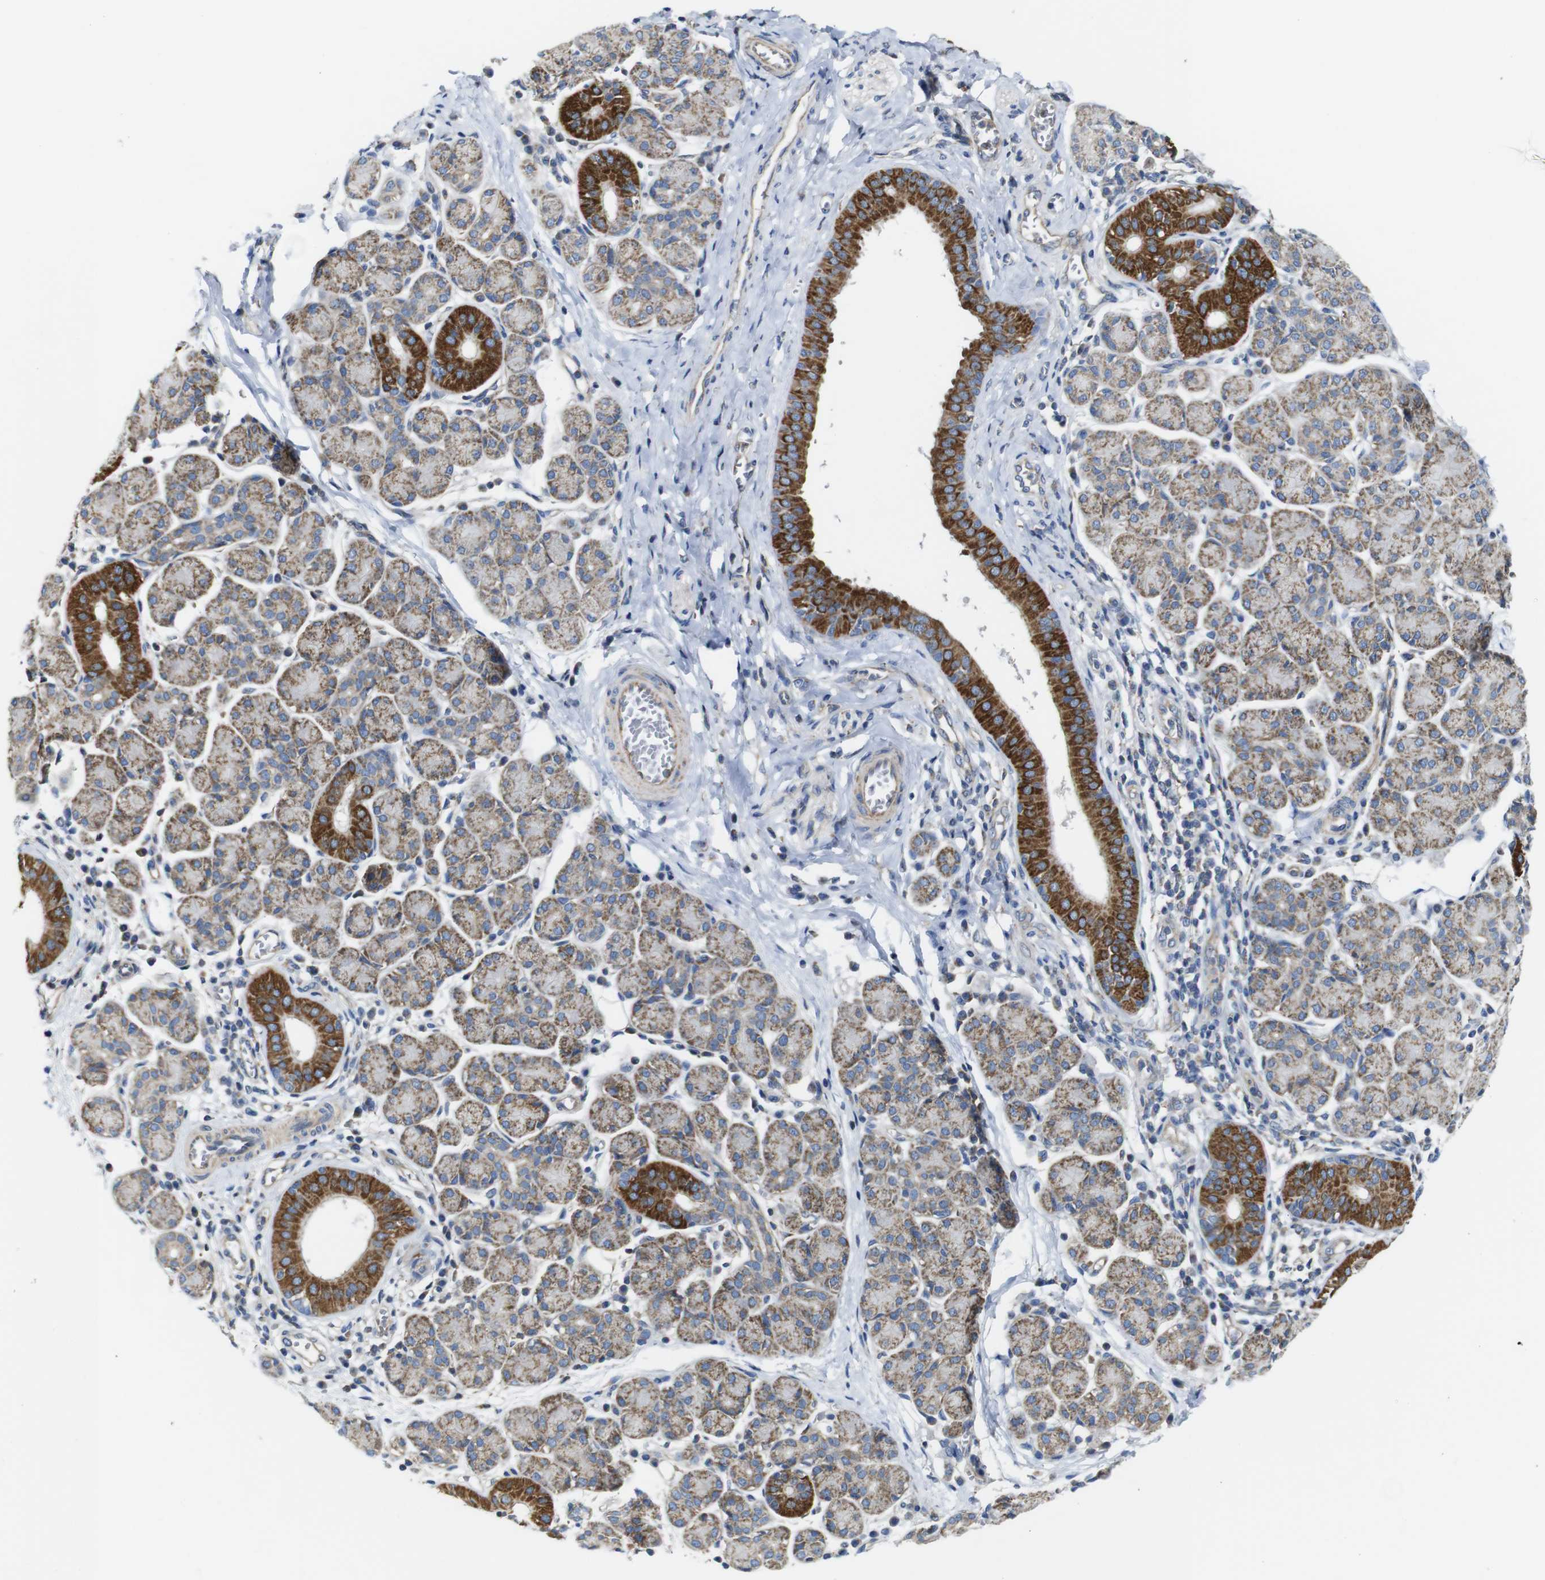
{"staining": {"intensity": "strong", "quantity": "25%-75%", "location": "cytoplasmic/membranous"}, "tissue": "salivary gland", "cell_type": "Glandular cells", "image_type": "normal", "snomed": [{"axis": "morphology", "description": "Normal tissue, NOS"}, {"axis": "morphology", "description": "Inflammation, NOS"}, {"axis": "topography", "description": "Lymph node"}, {"axis": "topography", "description": "Salivary gland"}], "caption": "This is a photomicrograph of immunohistochemistry staining of unremarkable salivary gland, which shows strong expression in the cytoplasmic/membranous of glandular cells.", "gene": "PDCD1LG2", "patient": {"sex": "male", "age": 3}}